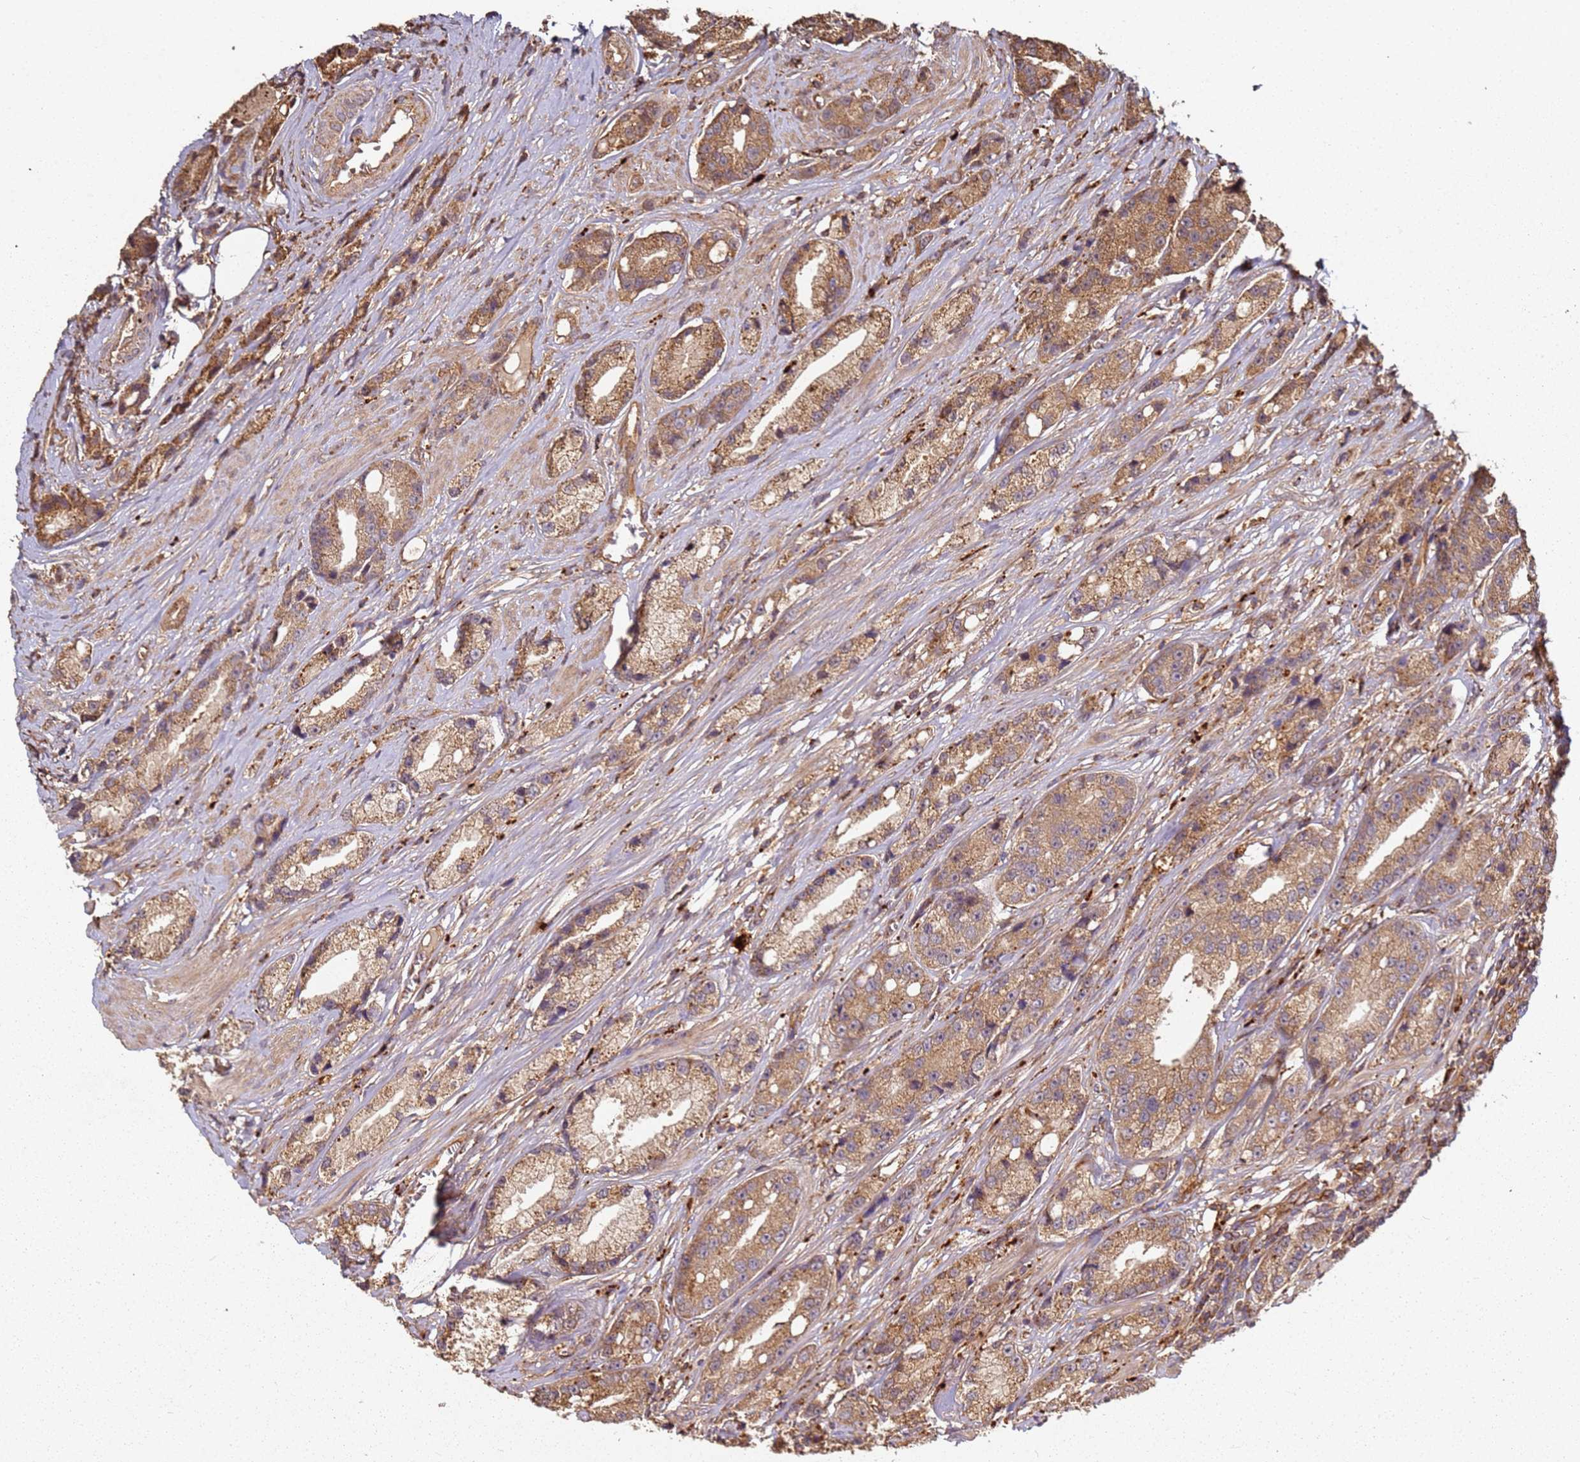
{"staining": {"intensity": "moderate", "quantity": ">75%", "location": "cytoplasmic/membranous"}, "tissue": "prostate cancer", "cell_type": "Tumor cells", "image_type": "cancer", "snomed": [{"axis": "morphology", "description": "Adenocarcinoma, High grade"}, {"axis": "topography", "description": "Prostate"}], "caption": "High-power microscopy captured an immunohistochemistry photomicrograph of adenocarcinoma (high-grade) (prostate), revealing moderate cytoplasmic/membranous positivity in approximately >75% of tumor cells. (DAB = brown stain, brightfield microscopy at high magnification).", "gene": "SCGB2B2", "patient": {"sex": "male", "age": 74}}